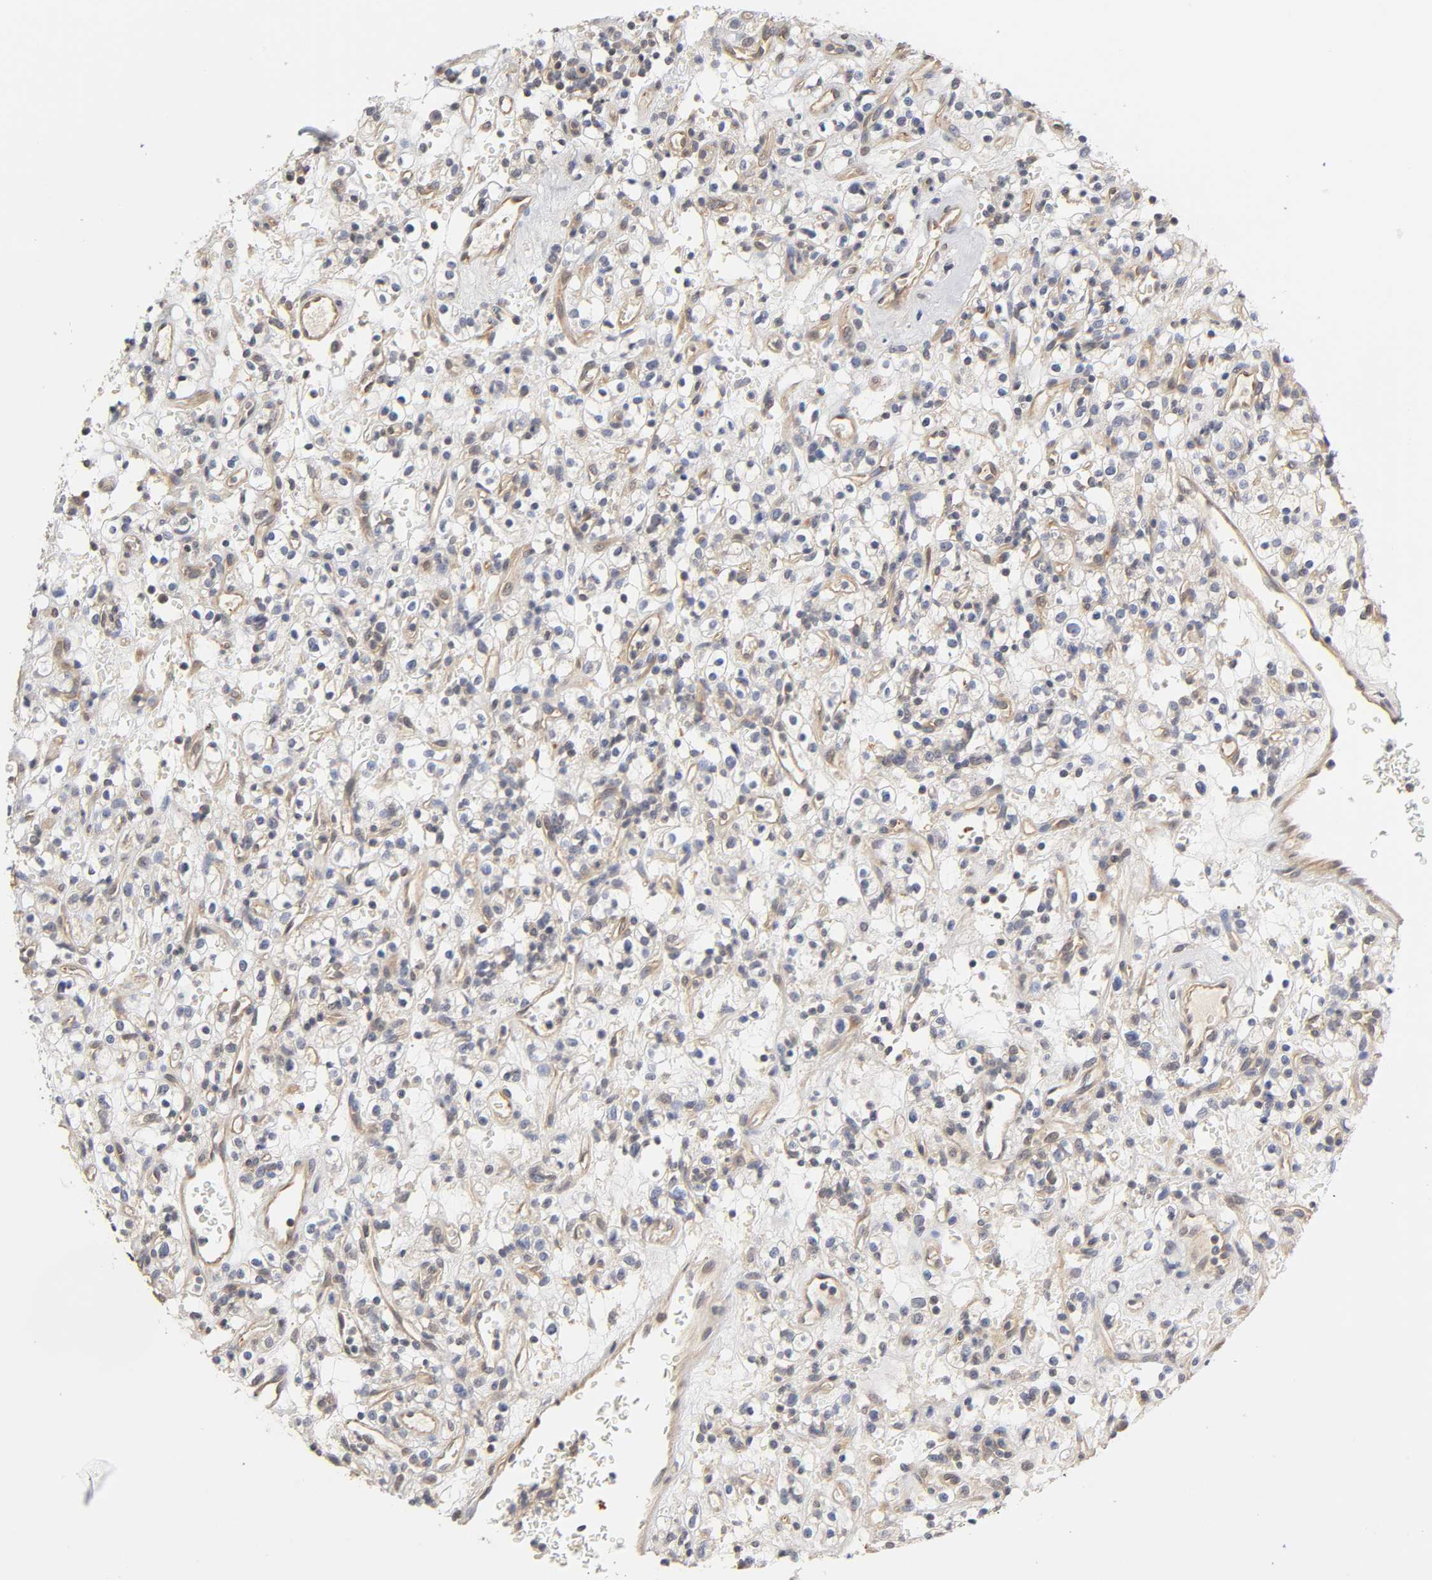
{"staining": {"intensity": "negative", "quantity": "none", "location": "none"}, "tissue": "renal cancer", "cell_type": "Tumor cells", "image_type": "cancer", "snomed": [{"axis": "morphology", "description": "Normal tissue, NOS"}, {"axis": "morphology", "description": "Adenocarcinoma, NOS"}, {"axis": "topography", "description": "Kidney"}], "caption": "Adenocarcinoma (renal) was stained to show a protein in brown. There is no significant positivity in tumor cells. (DAB immunohistochemistry with hematoxylin counter stain).", "gene": "PDE5A", "patient": {"sex": "female", "age": 72}}